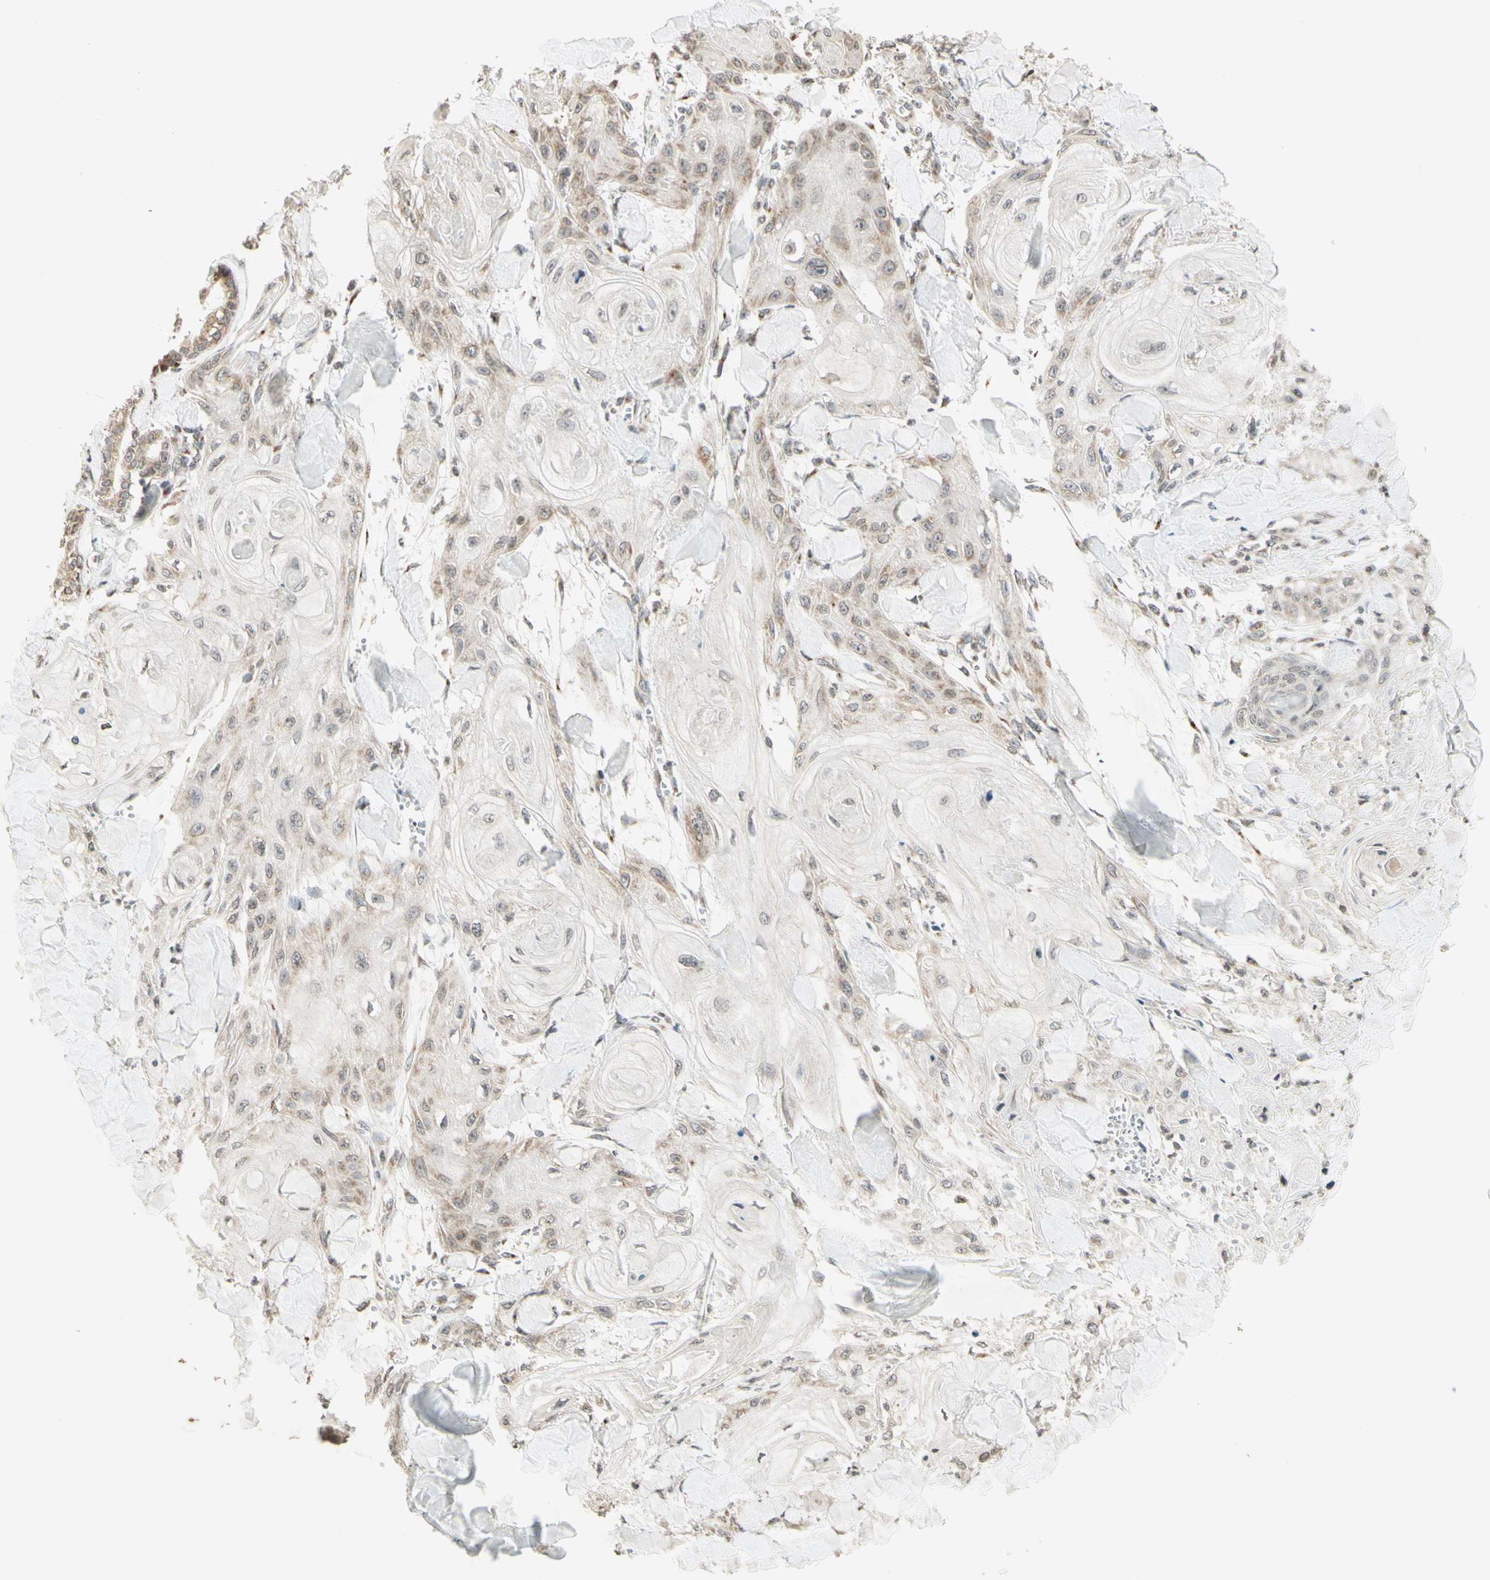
{"staining": {"intensity": "weak", "quantity": "25%-75%", "location": "cytoplasmic/membranous"}, "tissue": "skin cancer", "cell_type": "Tumor cells", "image_type": "cancer", "snomed": [{"axis": "morphology", "description": "Squamous cell carcinoma, NOS"}, {"axis": "topography", "description": "Skin"}], "caption": "This micrograph displays immunohistochemistry (IHC) staining of skin squamous cell carcinoma, with low weak cytoplasmic/membranous staining in about 25%-75% of tumor cells.", "gene": "CCNI", "patient": {"sex": "male", "age": 74}}